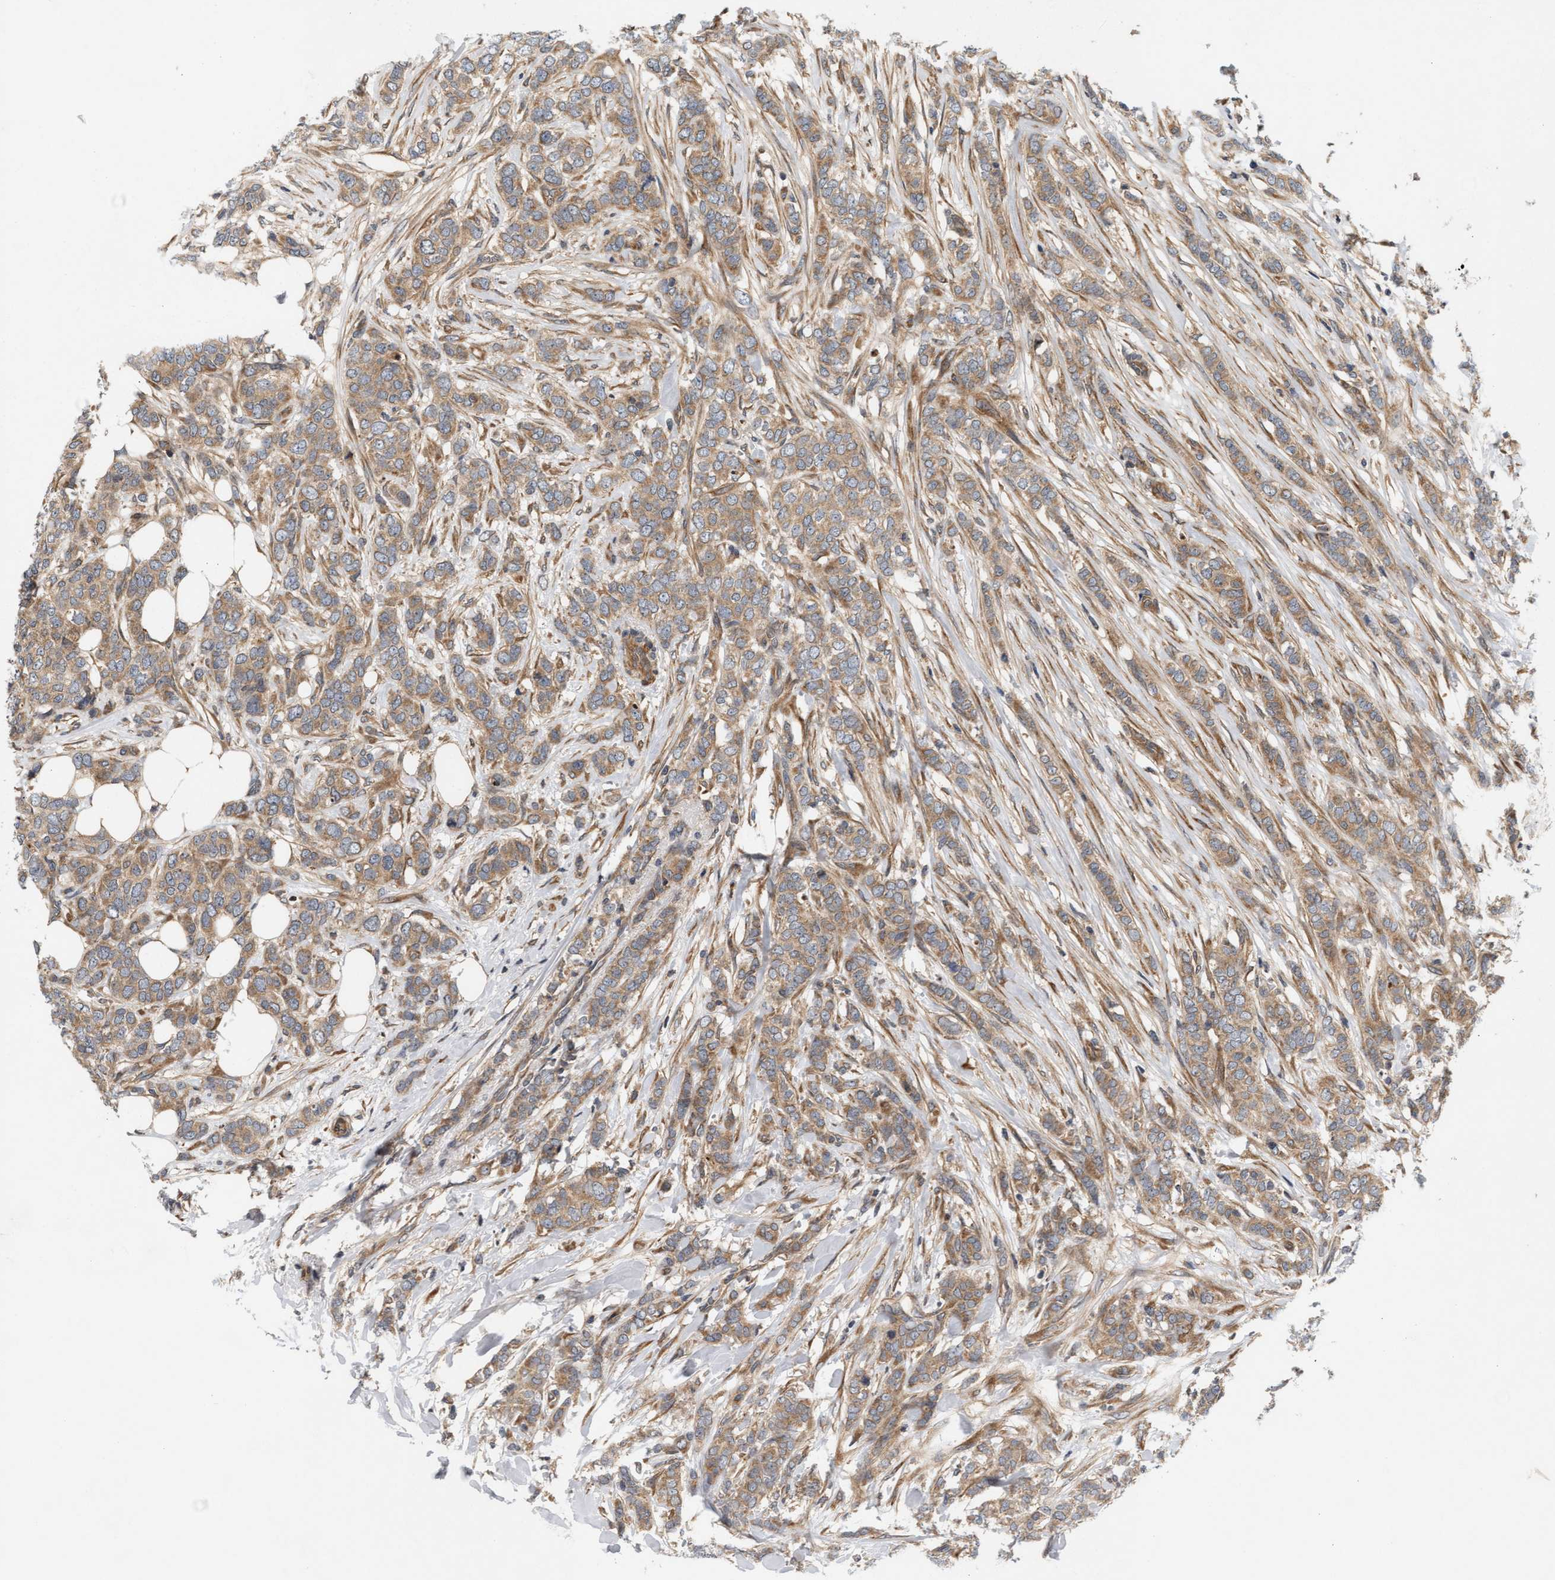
{"staining": {"intensity": "moderate", "quantity": ">75%", "location": "cytoplasmic/membranous"}, "tissue": "breast cancer", "cell_type": "Tumor cells", "image_type": "cancer", "snomed": [{"axis": "morphology", "description": "Lobular carcinoma"}, {"axis": "topography", "description": "Skin"}, {"axis": "topography", "description": "Breast"}], "caption": "Immunohistochemical staining of human breast cancer demonstrates moderate cytoplasmic/membranous protein expression in approximately >75% of tumor cells.", "gene": "BAHCC1", "patient": {"sex": "female", "age": 46}}